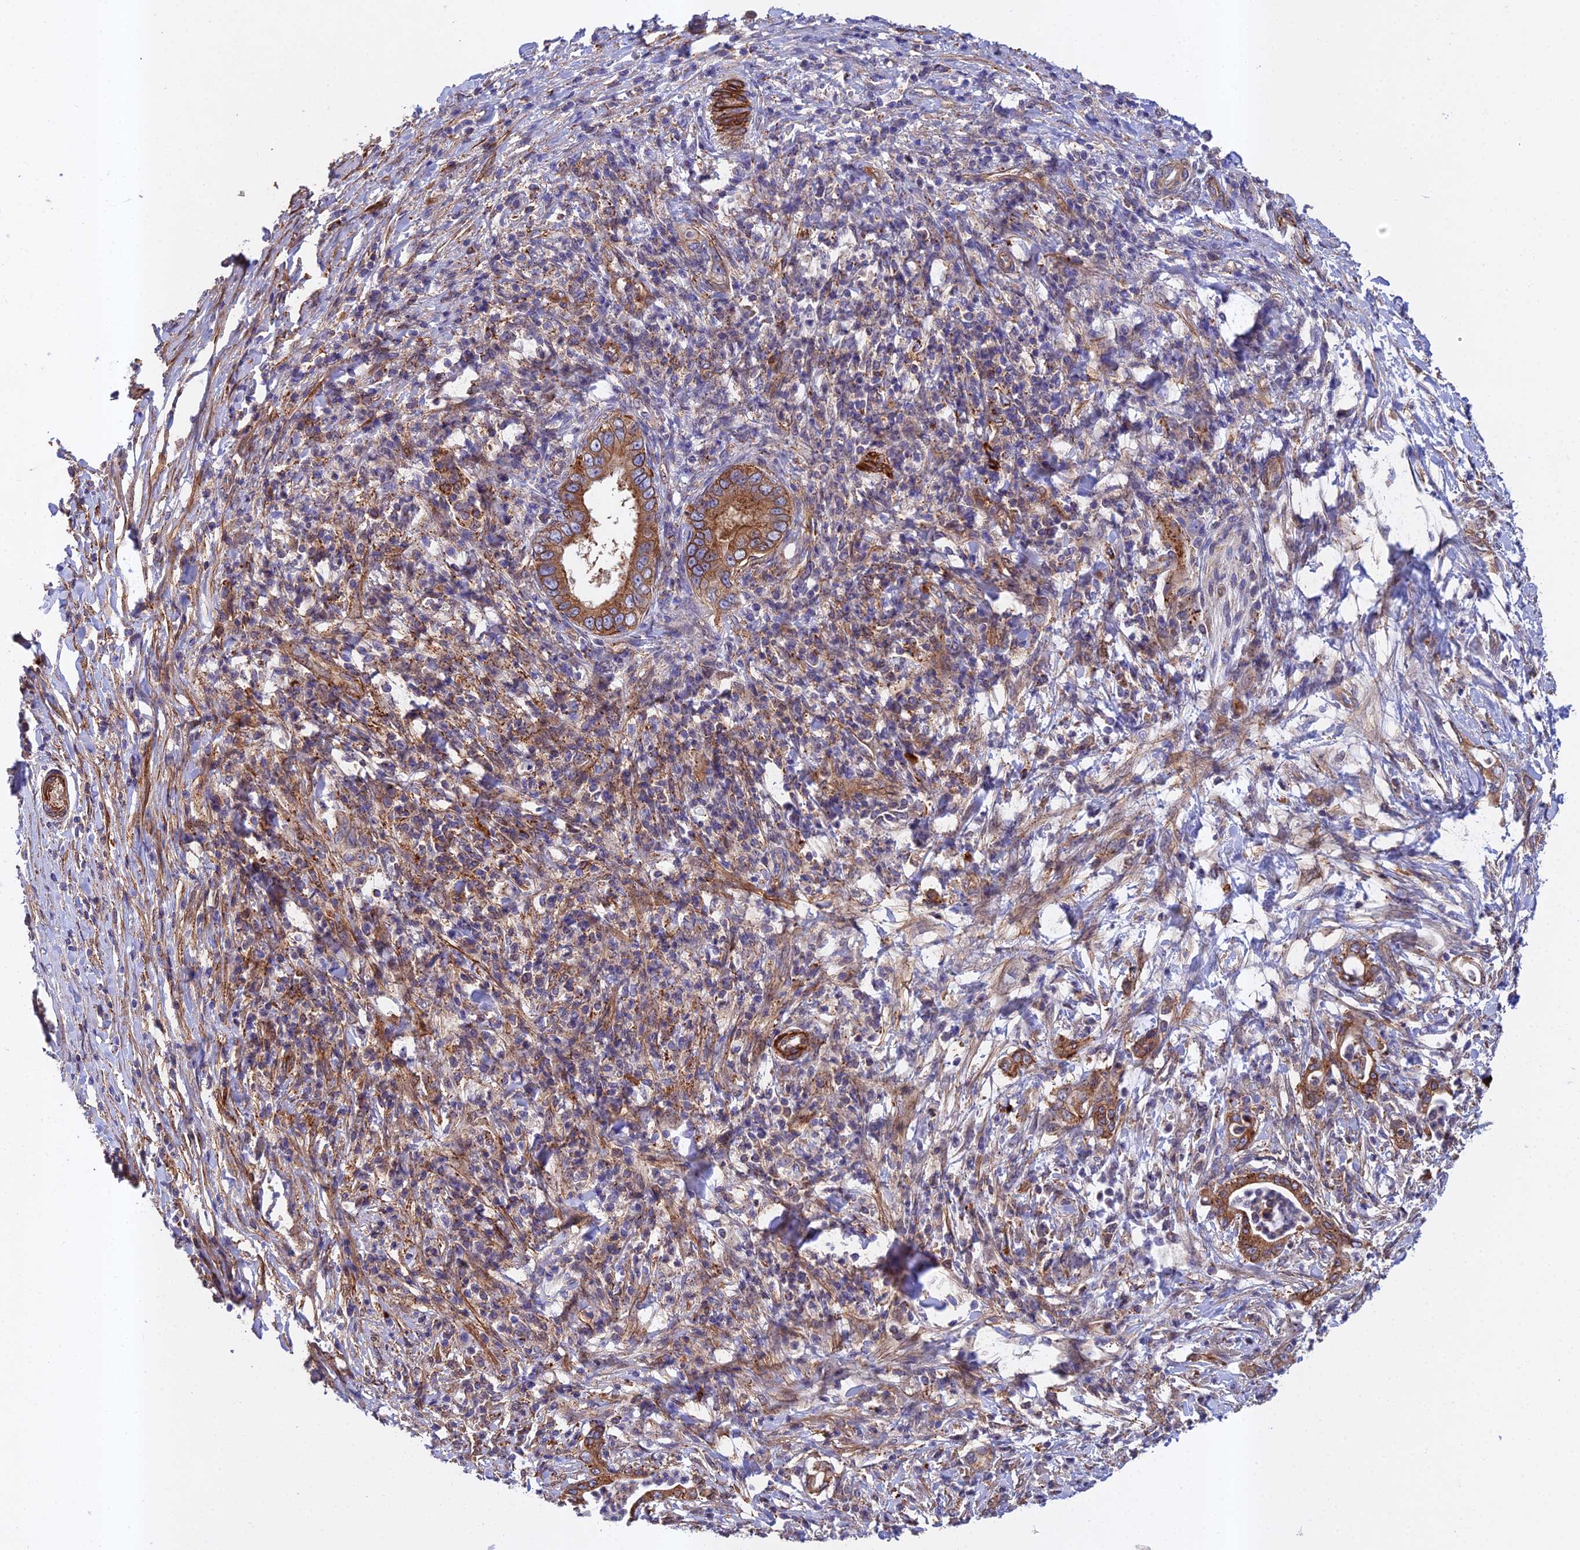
{"staining": {"intensity": "strong", "quantity": ">75%", "location": "cytoplasmic/membranous"}, "tissue": "pancreatic cancer", "cell_type": "Tumor cells", "image_type": "cancer", "snomed": [{"axis": "morphology", "description": "Normal tissue, NOS"}, {"axis": "morphology", "description": "Adenocarcinoma, NOS"}, {"axis": "topography", "description": "Pancreas"}], "caption": "Protein staining reveals strong cytoplasmic/membranous staining in about >75% of tumor cells in pancreatic cancer.", "gene": "RALGAPA2", "patient": {"sex": "female", "age": 55}}